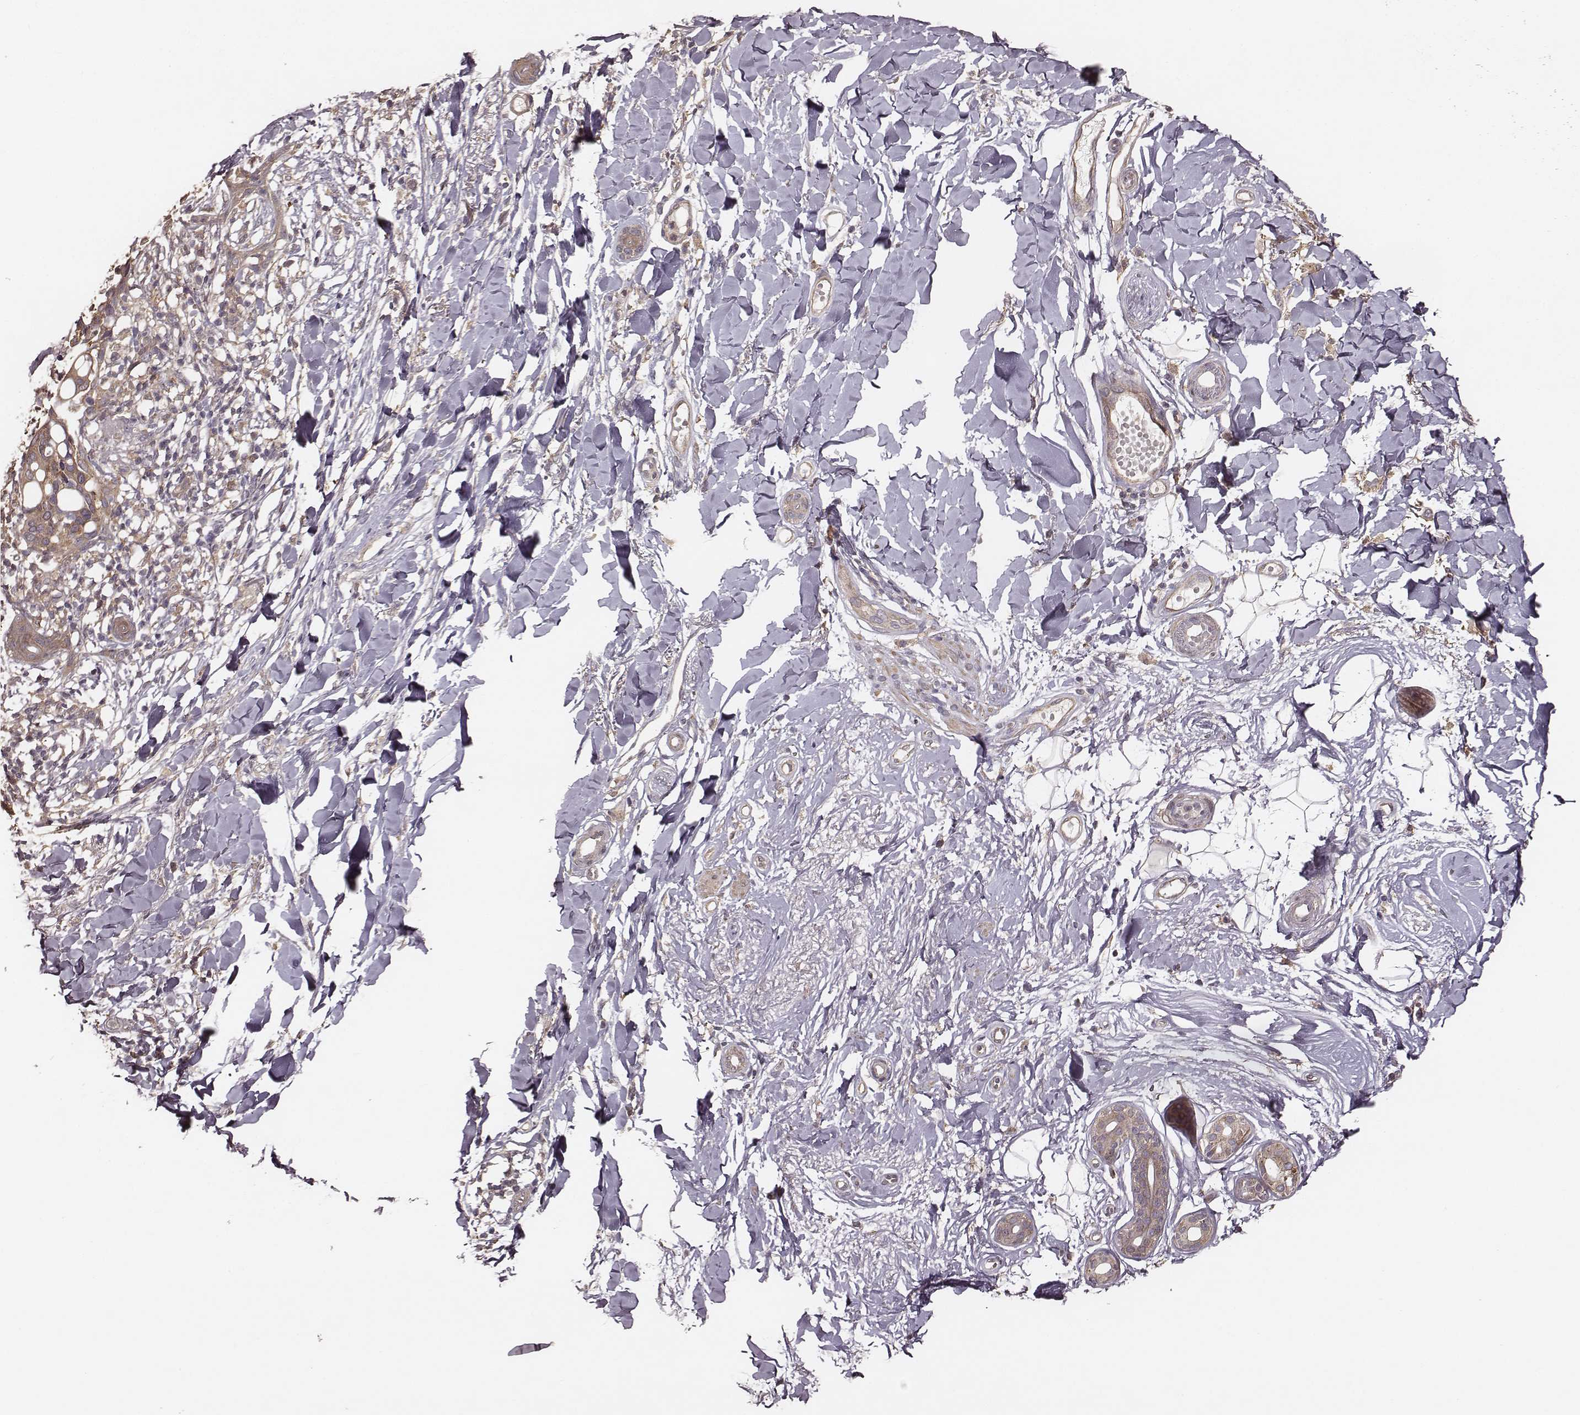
{"staining": {"intensity": "weak", "quantity": ">75%", "location": "cytoplasmic/membranous"}, "tissue": "skin cancer", "cell_type": "Tumor cells", "image_type": "cancer", "snomed": [{"axis": "morphology", "description": "Normal tissue, NOS"}, {"axis": "morphology", "description": "Basal cell carcinoma"}, {"axis": "topography", "description": "Skin"}], "caption": "Protein staining exhibits weak cytoplasmic/membranous staining in approximately >75% of tumor cells in basal cell carcinoma (skin).", "gene": "VPS26A", "patient": {"sex": "male", "age": 84}}